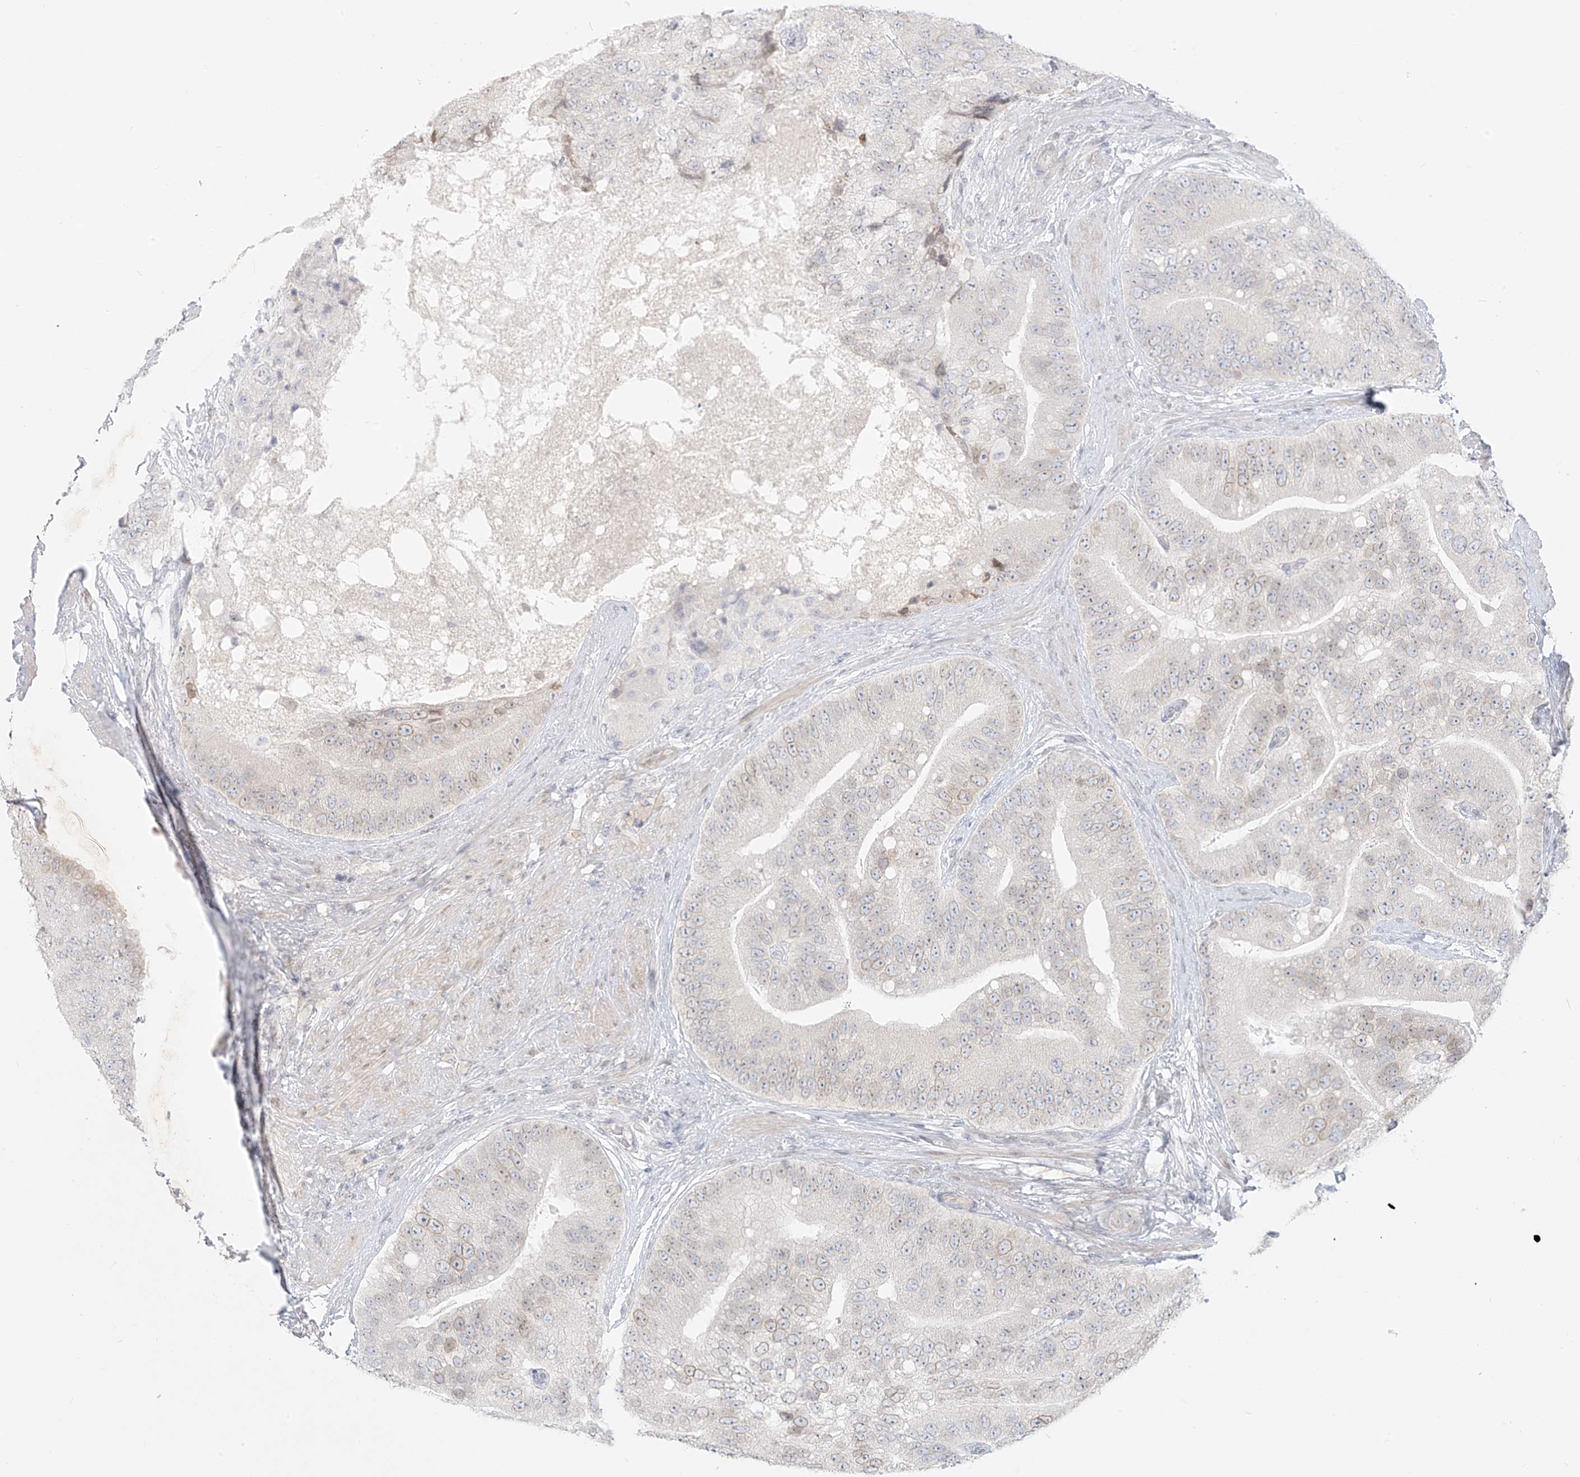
{"staining": {"intensity": "negative", "quantity": "none", "location": "none"}, "tissue": "prostate cancer", "cell_type": "Tumor cells", "image_type": "cancer", "snomed": [{"axis": "morphology", "description": "Adenocarcinoma, High grade"}, {"axis": "topography", "description": "Prostate"}], "caption": "There is no significant expression in tumor cells of prostate high-grade adenocarcinoma.", "gene": "OSBPL7", "patient": {"sex": "male", "age": 70}}